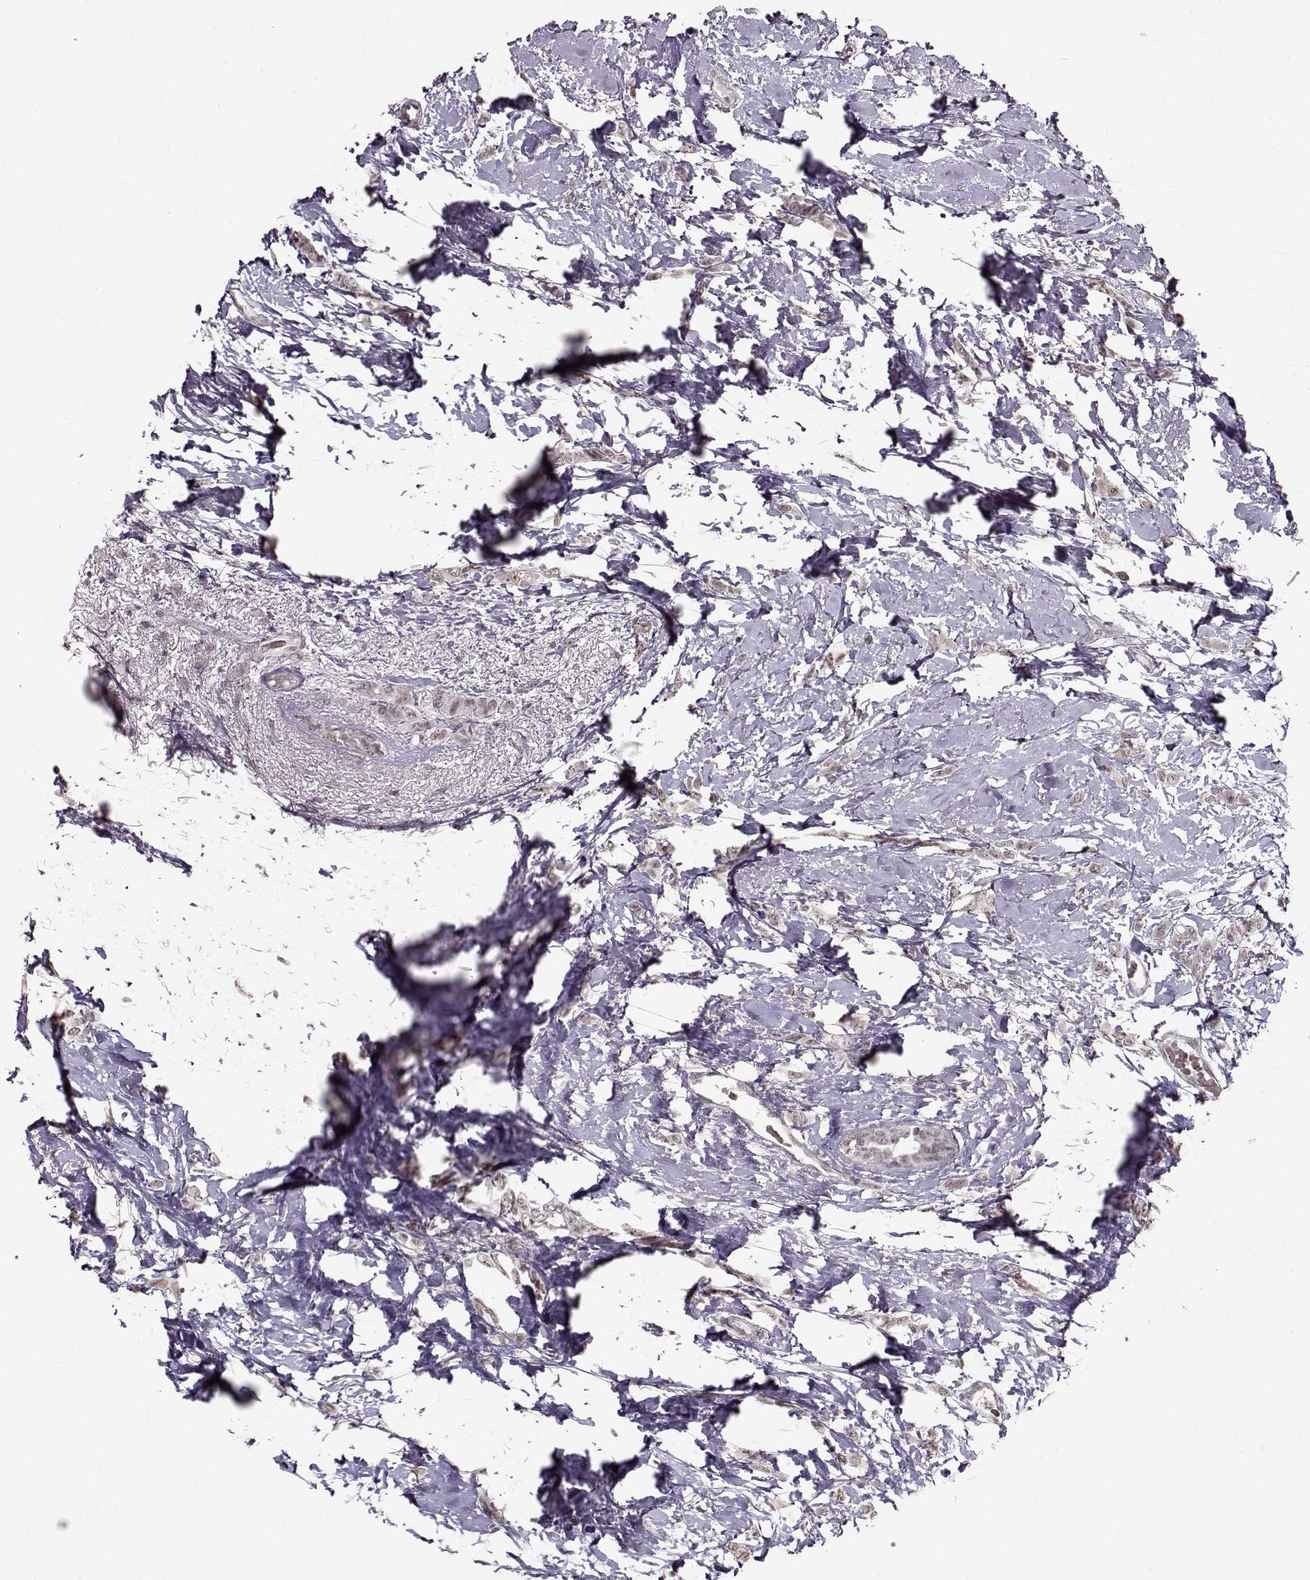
{"staining": {"intensity": "weak", "quantity": "<25%", "location": "nuclear"}, "tissue": "breast cancer", "cell_type": "Tumor cells", "image_type": "cancer", "snomed": [{"axis": "morphology", "description": "Lobular carcinoma"}, {"axis": "topography", "description": "Breast"}], "caption": "Breast lobular carcinoma stained for a protein using IHC displays no expression tumor cells.", "gene": "PCP4", "patient": {"sex": "female", "age": 66}}